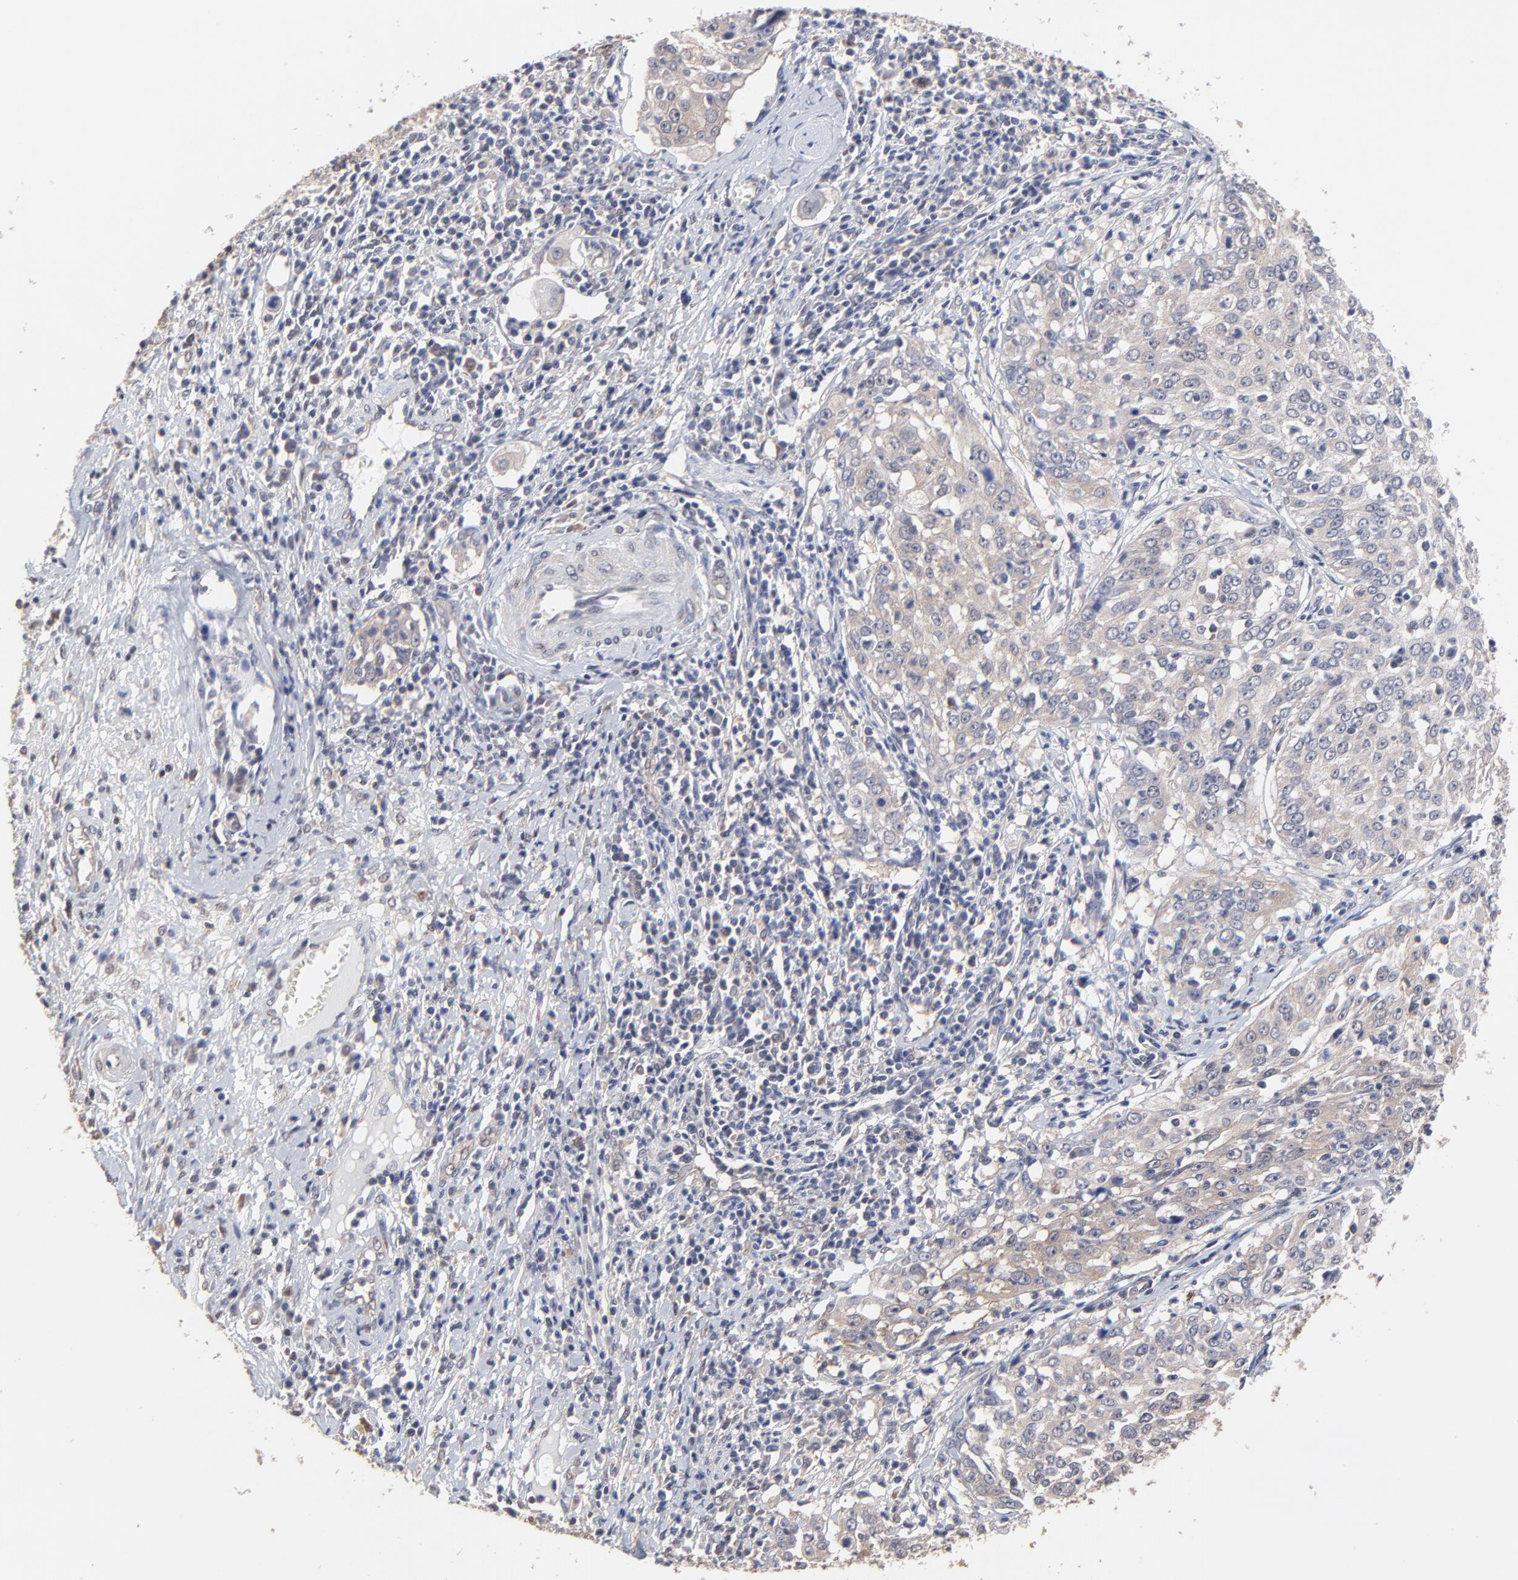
{"staining": {"intensity": "weak", "quantity": ">75%", "location": "cytoplasmic/membranous"}, "tissue": "cervical cancer", "cell_type": "Tumor cells", "image_type": "cancer", "snomed": [{"axis": "morphology", "description": "Squamous cell carcinoma, NOS"}, {"axis": "topography", "description": "Cervix"}], "caption": "The immunohistochemical stain shows weak cytoplasmic/membranous expression in tumor cells of squamous cell carcinoma (cervical) tissue. (IHC, brightfield microscopy, high magnification).", "gene": "CCT2", "patient": {"sex": "female", "age": 39}}